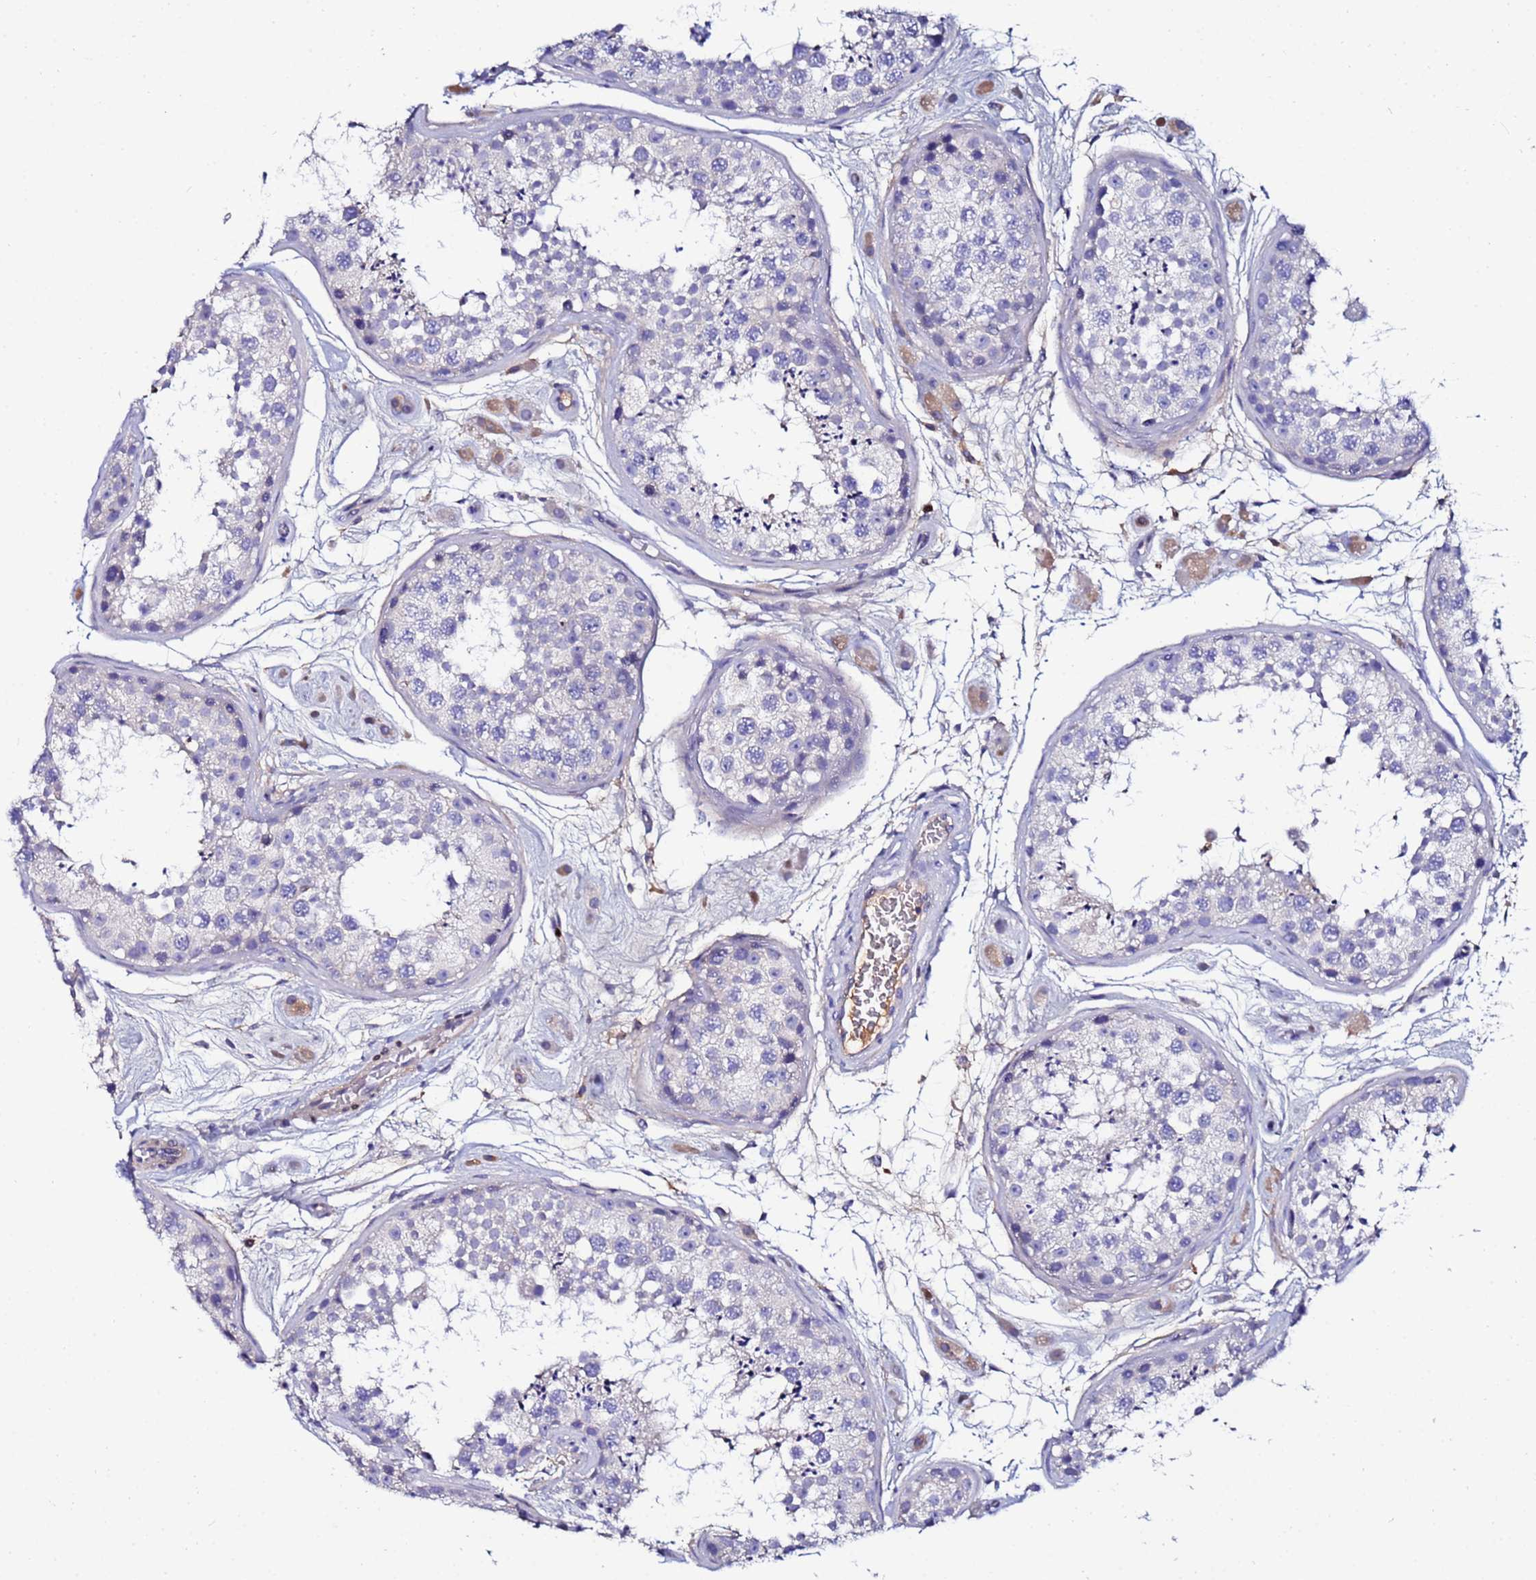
{"staining": {"intensity": "negative", "quantity": "none", "location": "none"}, "tissue": "testis", "cell_type": "Cells in seminiferous ducts", "image_type": "normal", "snomed": [{"axis": "morphology", "description": "Normal tissue, NOS"}, {"axis": "topography", "description": "Testis"}], "caption": "The micrograph demonstrates no significant staining in cells in seminiferous ducts of testis. (DAB (3,3'-diaminobenzidine) IHC with hematoxylin counter stain).", "gene": "TUBAL3", "patient": {"sex": "male", "age": 25}}